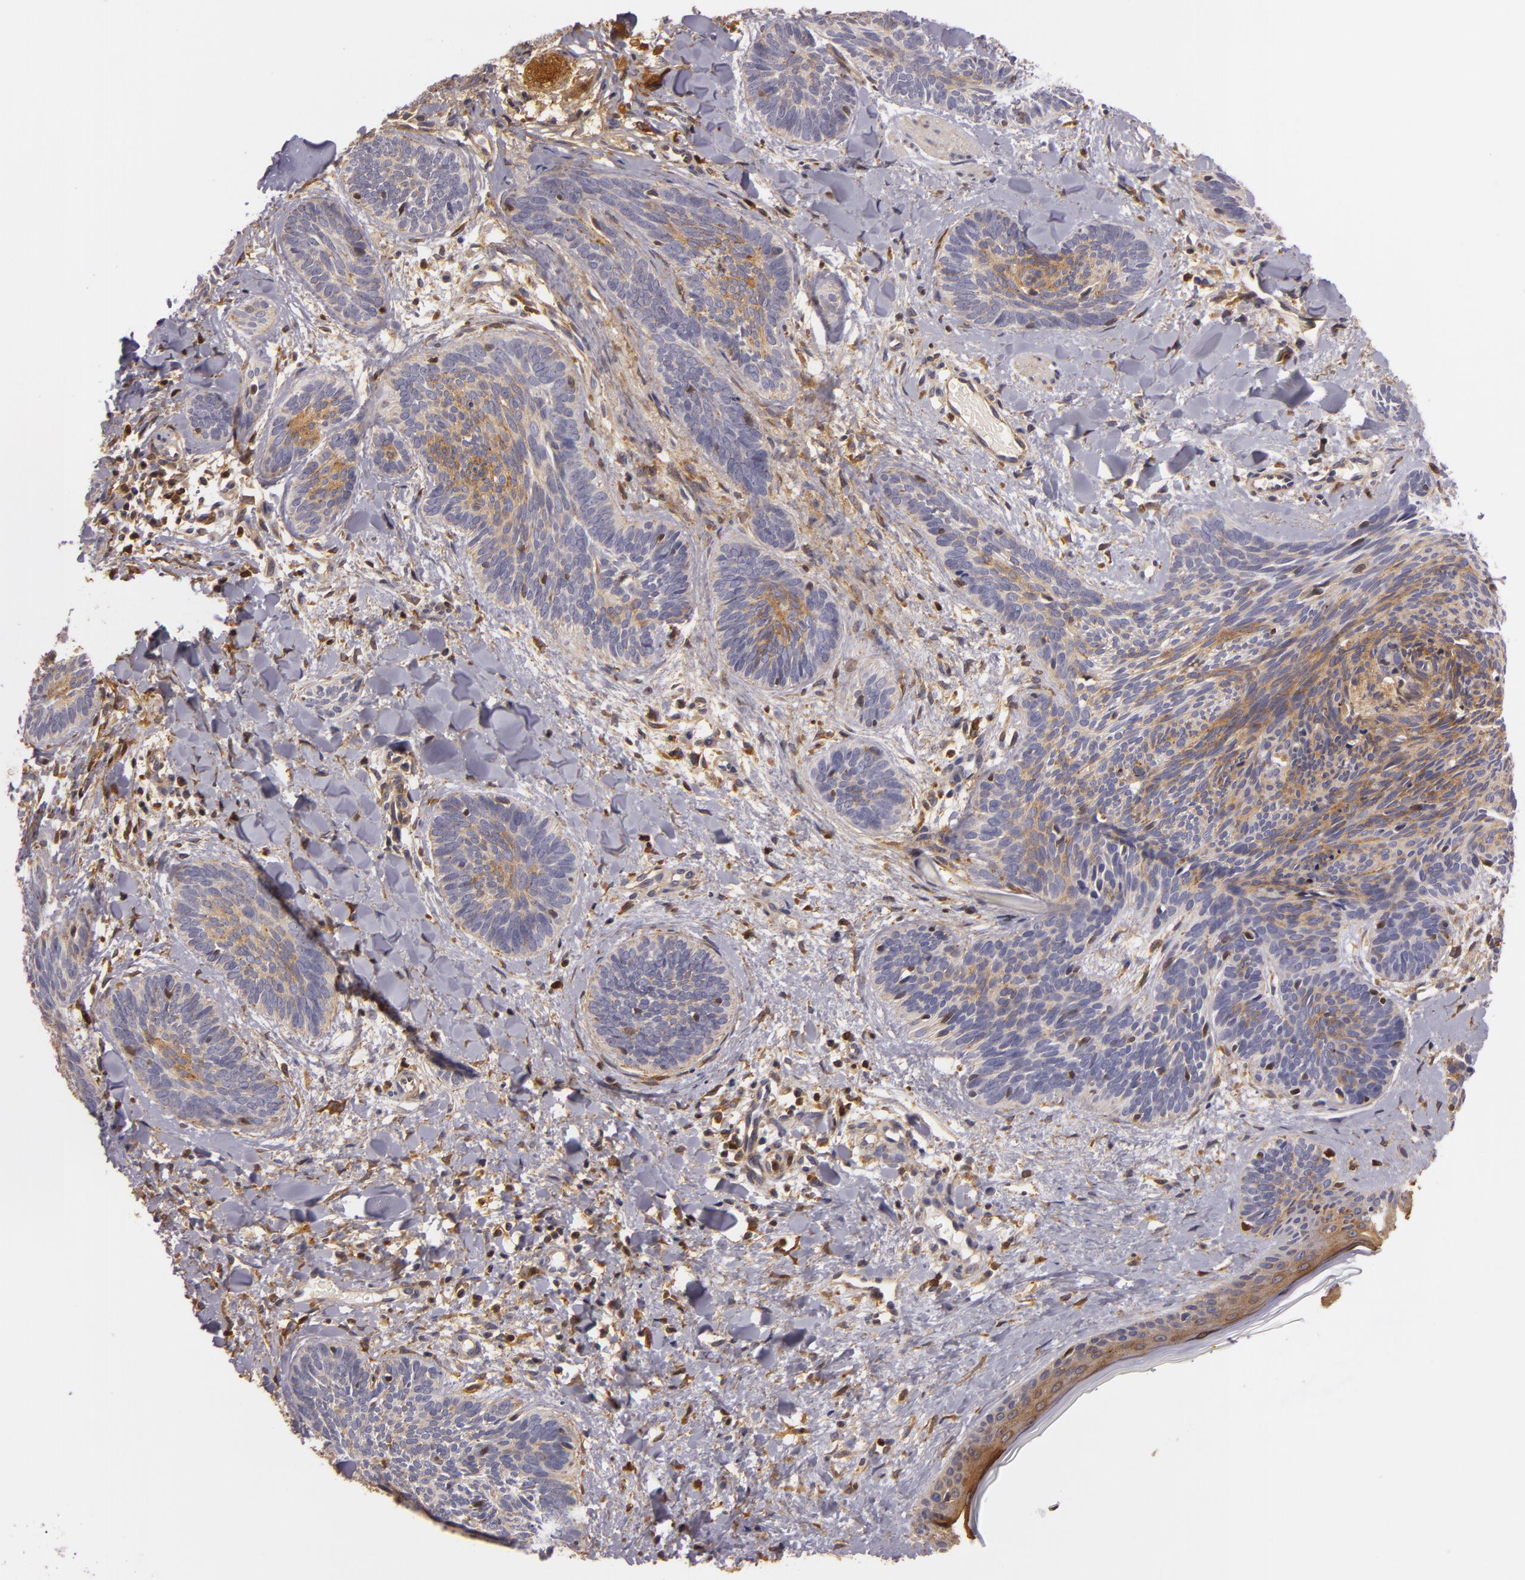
{"staining": {"intensity": "moderate", "quantity": "25%-75%", "location": "cytoplasmic/membranous"}, "tissue": "skin cancer", "cell_type": "Tumor cells", "image_type": "cancer", "snomed": [{"axis": "morphology", "description": "Basal cell carcinoma"}, {"axis": "topography", "description": "Skin"}], "caption": "Moderate cytoplasmic/membranous protein positivity is seen in approximately 25%-75% of tumor cells in skin basal cell carcinoma.", "gene": "TOM1", "patient": {"sex": "female", "age": 81}}